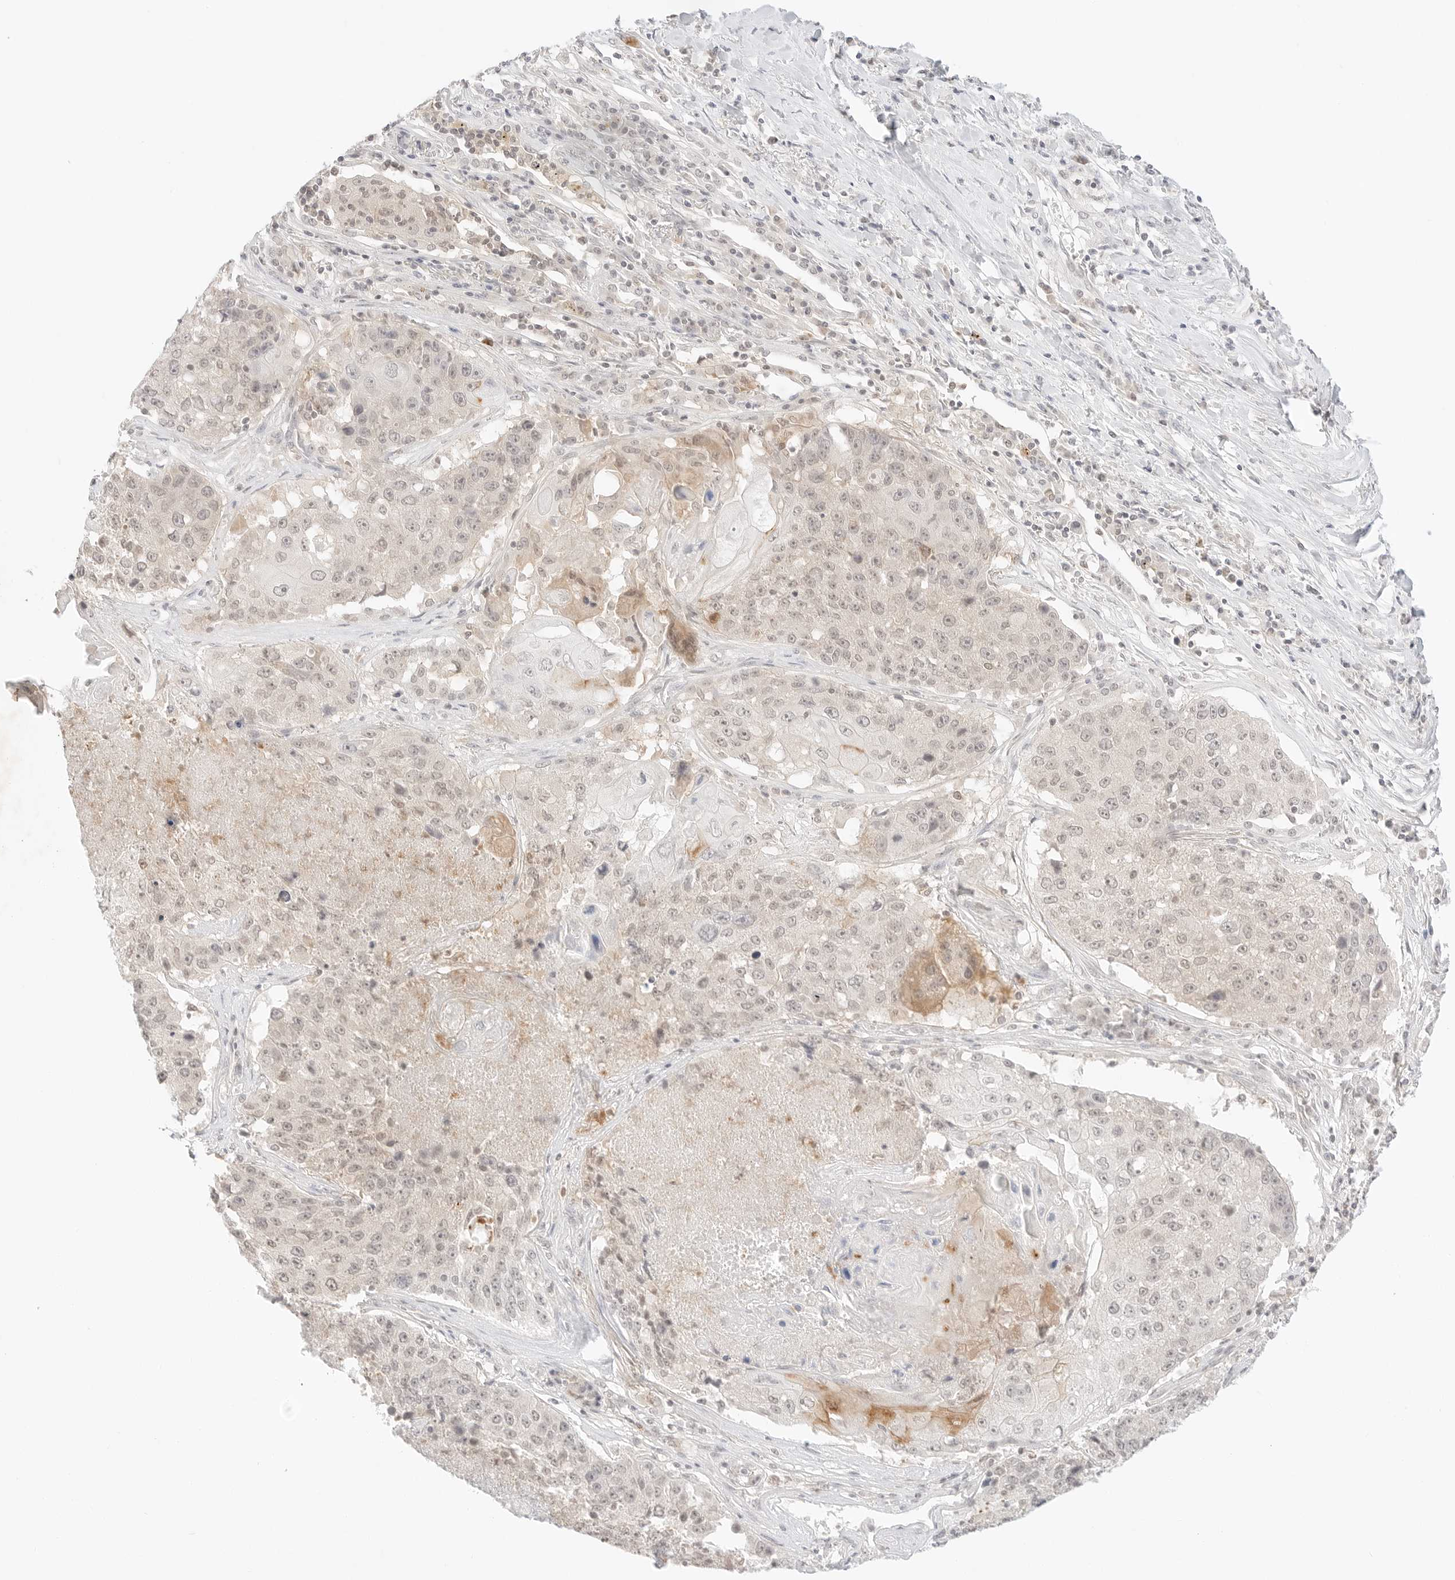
{"staining": {"intensity": "negative", "quantity": "none", "location": "none"}, "tissue": "lung cancer", "cell_type": "Tumor cells", "image_type": "cancer", "snomed": [{"axis": "morphology", "description": "Squamous cell carcinoma, NOS"}, {"axis": "topography", "description": "Lung"}], "caption": "Immunohistochemistry micrograph of neoplastic tissue: human squamous cell carcinoma (lung) stained with DAB (3,3'-diaminobenzidine) demonstrates no significant protein positivity in tumor cells. (DAB (3,3'-diaminobenzidine) IHC, high magnification).", "gene": "GNAS", "patient": {"sex": "male", "age": 61}}